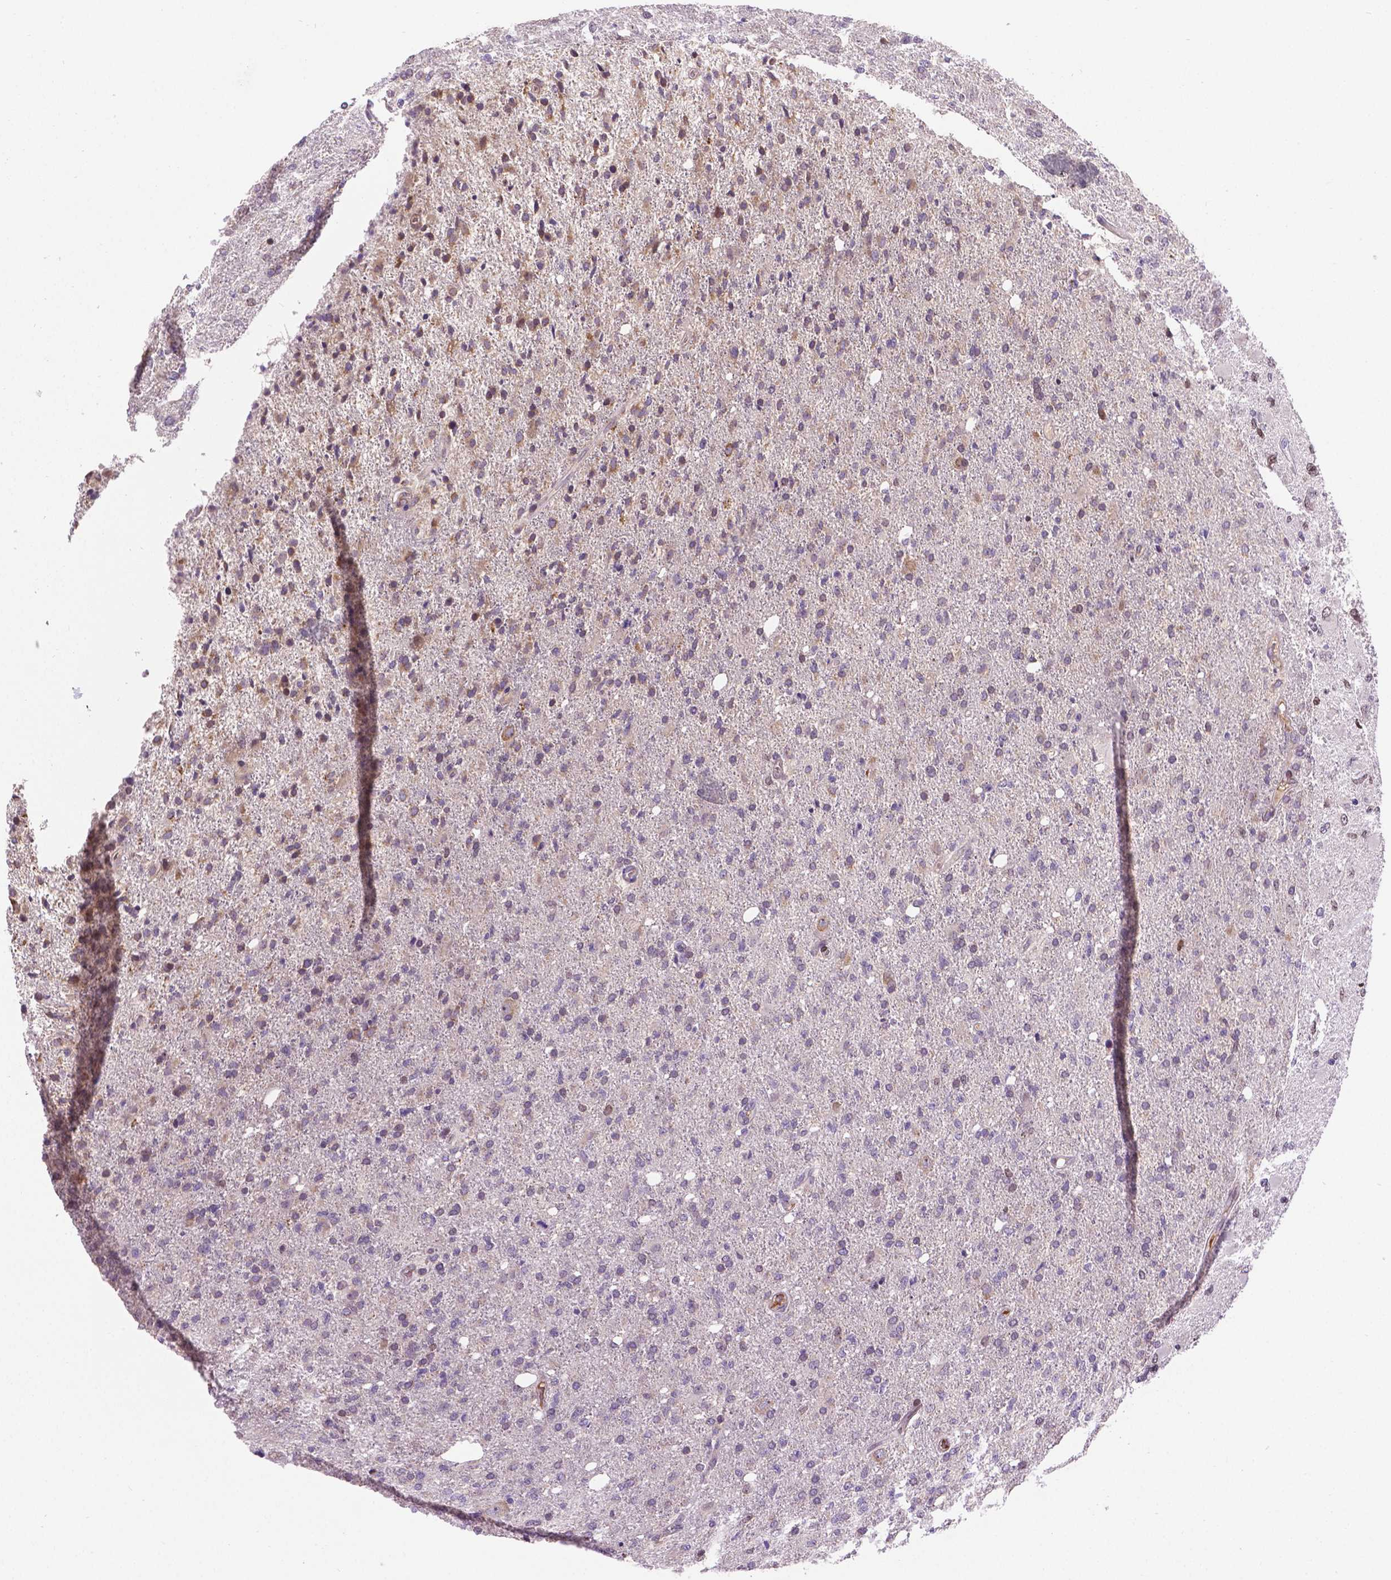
{"staining": {"intensity": "negative", "quantity": "none", "location": "none"}, "tissue": "glioma", "cell_type": "Tumor cells", "image_type": "cancer", "snomed": [{"axis": "morphology", "description": "Glioma, malignant, High grade"}, {"axis": "topography", "description": "Cerebral cortex"}], "caption": "This is an immunohistochemistry micrograph of malignant glioma (high-grade). There is no positivity in tumor cells.", "gene": "IRF6", "patient": {"sex": "male", "age": 70}}